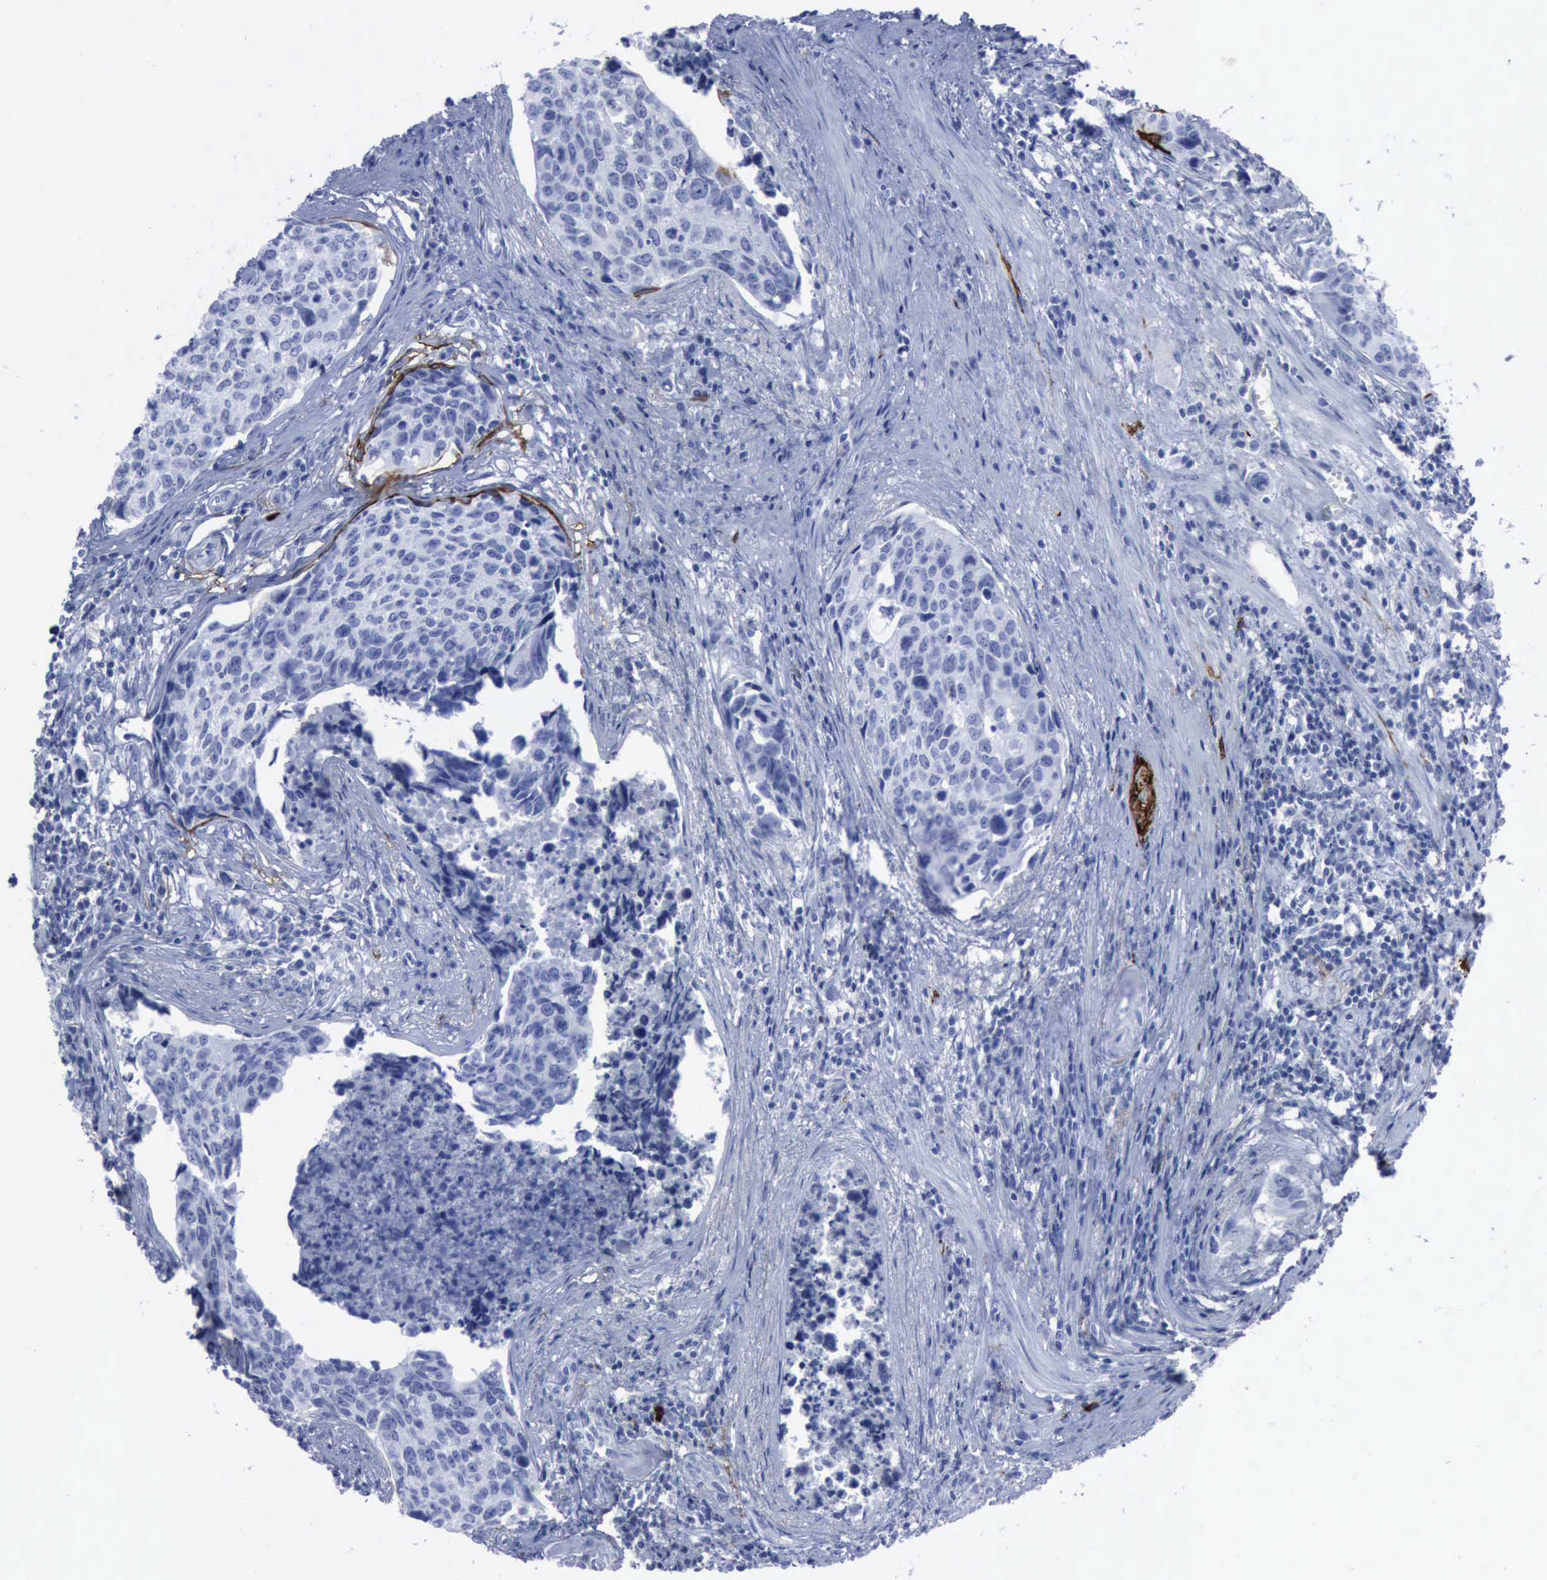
{"staining": {"intensity": "negative", "quantity": "none", "location": "none"}, "tissue": "urothelial cancer", "cell_type": "Tumor cells", "image_type": "cancer", "snomed": [{"axis": "morphology", "description": "Urothelial carcinoma, High grade"}, {"axis": "topography", "description": "Urinary bladder"}], "caption": "High-grade urothelial carcinoma was stained to show a protein in brown. There is no significant expression in tumor cells.", "gene": "NGFR", "patient": {"sex": "male", "age": 81}}